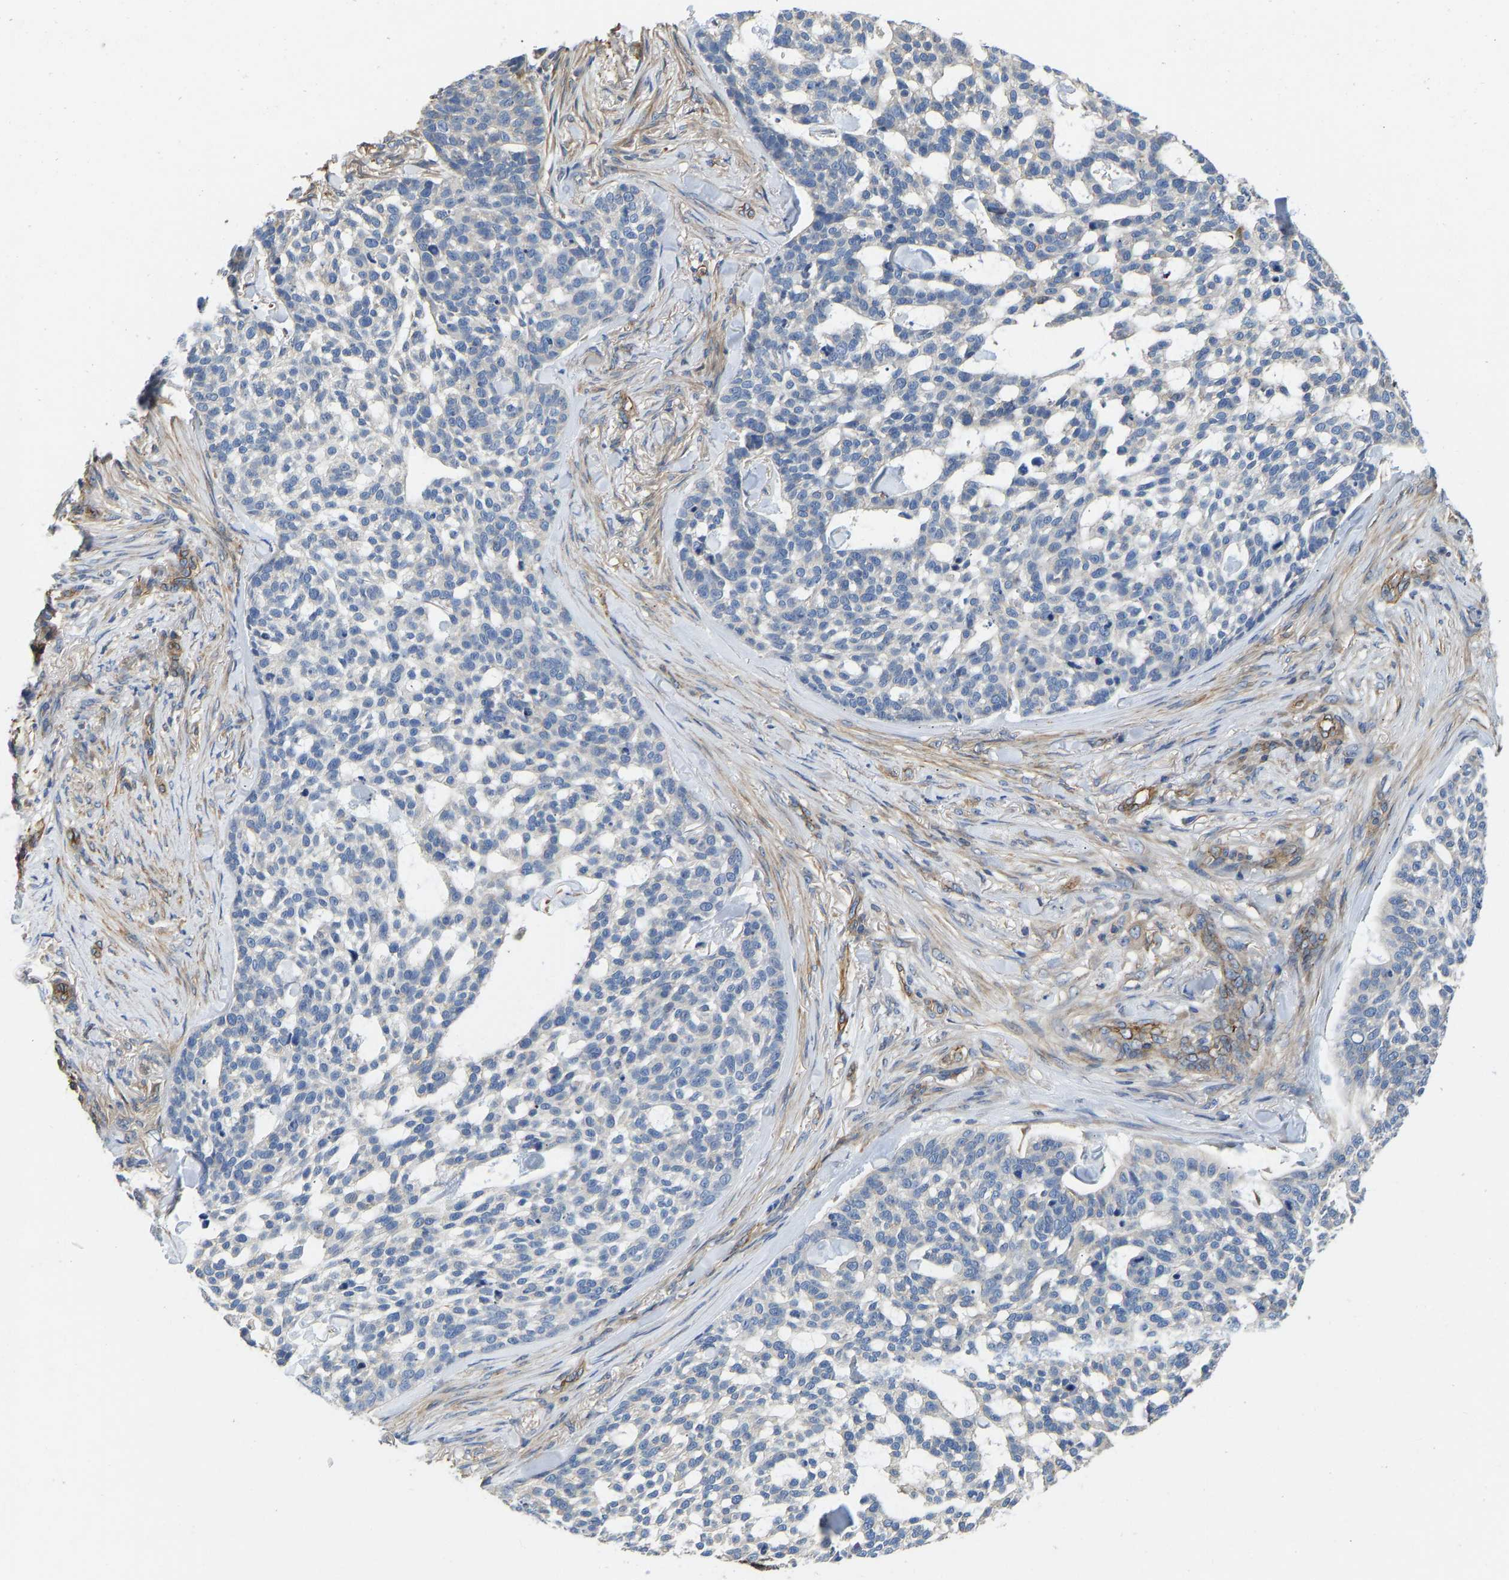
{"staining": {"intensity": "negative", "quantity": "none", "location": "none"}, "tissue": "skin cancer", "cell_type": "Tumor cells", "image_type": "cancer", "snomed": [{"axis": "morphology", "description": "Basal cell carcinoma"}, {"axis": "topography", "description": "Skin"}], "caption": "Tumor cells show no significant protein staining in skin cancer (basal cell carcinoma).", "gene": "ELMO2", "patient": {"sex": "female", "age": 64}}